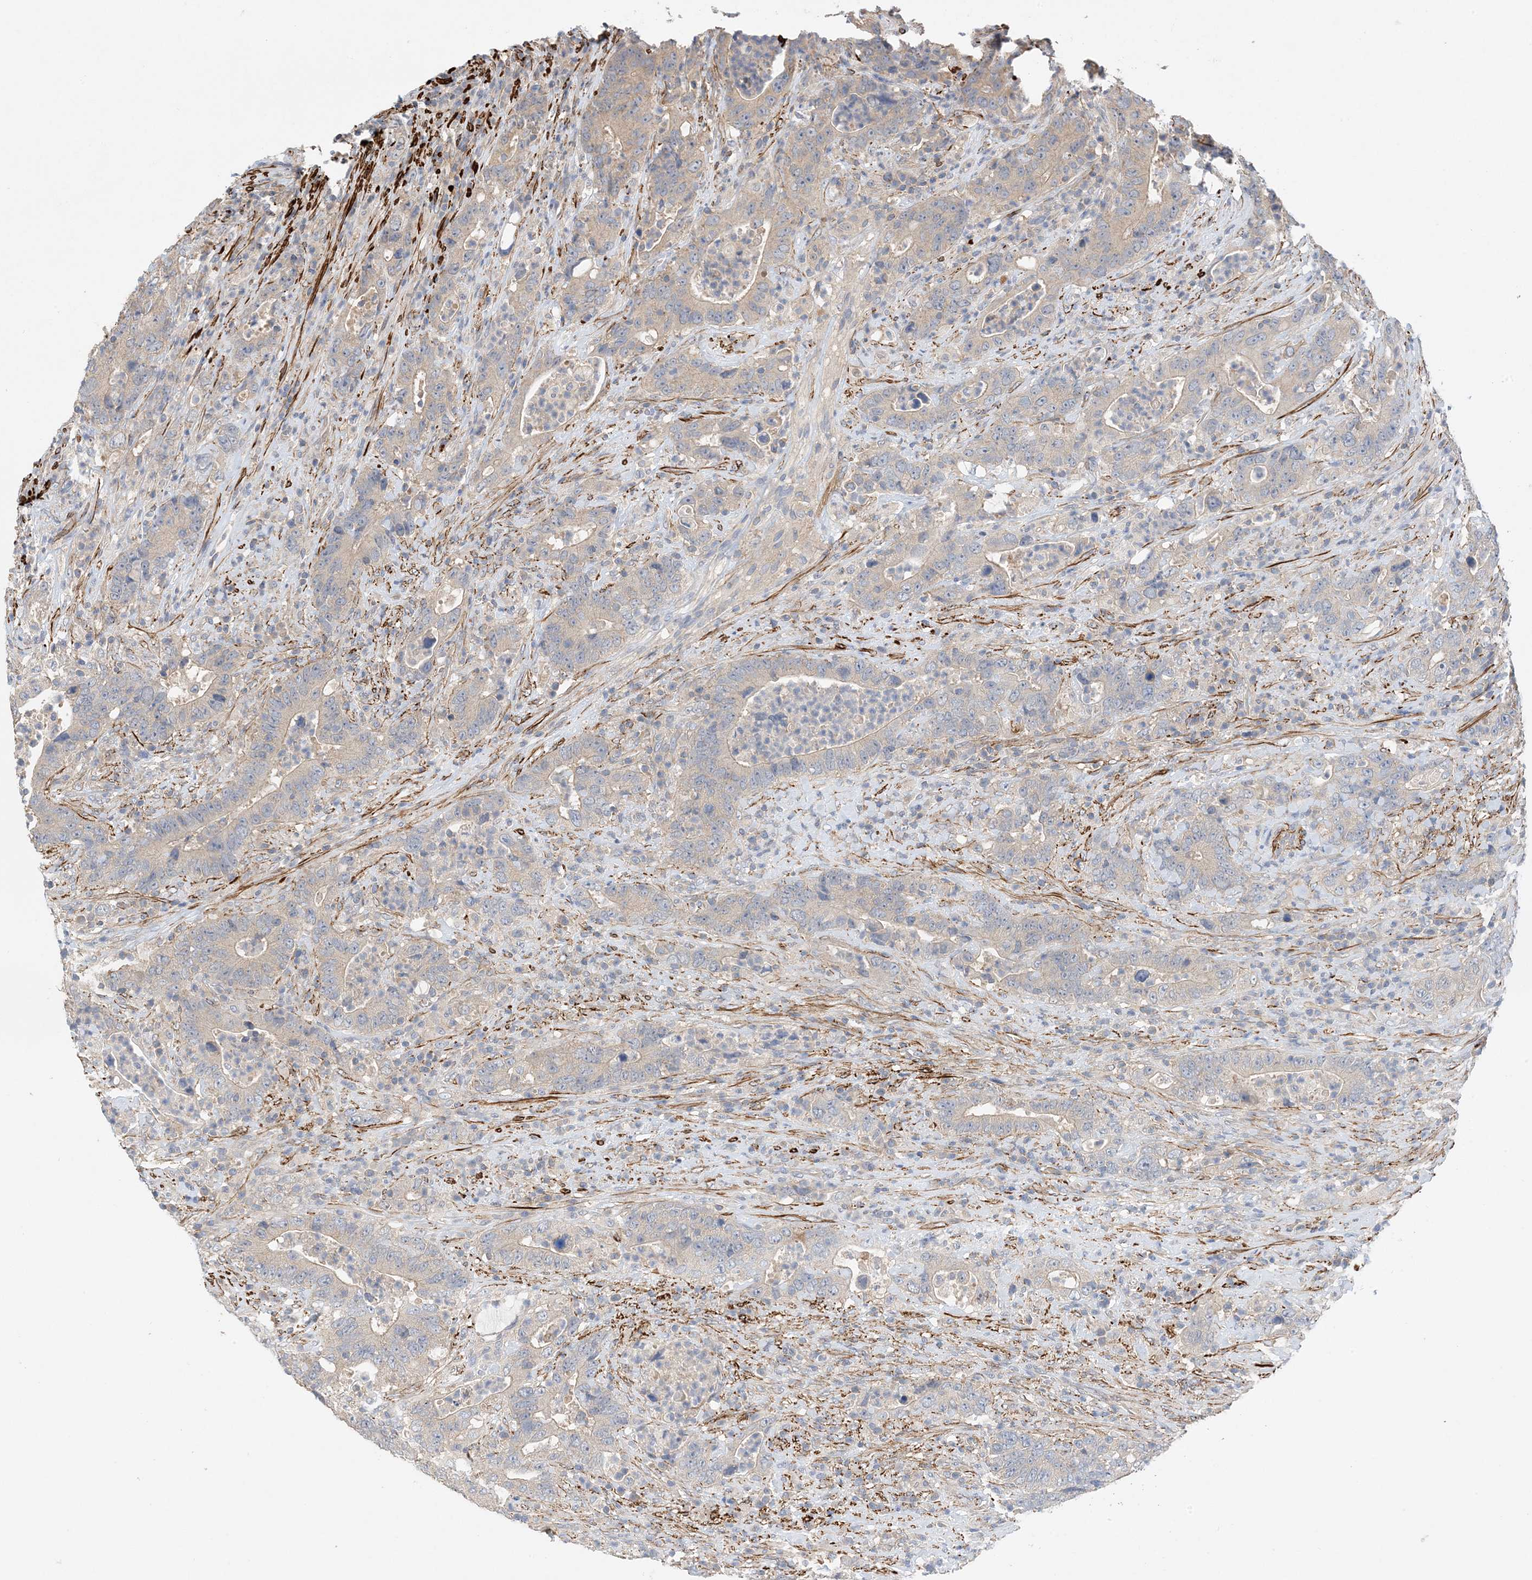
{"staining": {"intensity": "negative", "quantity": "none", "location": "none"}, "tissue": "colorectal cancer", "cell_type": "Tumor cells", "image_type": "cancer", "snomed": [{"axis": "morphology", "description": "Adenocarcinoma, NOS"}, {"axis": "topography", "description": "Colon"}], "caption": "A high-resolution micrograph shows immunohistochemistry staining of colorectal adenocarcinoma, which exhibits no significant positivity in tumor cells.", "gene": "KIFBP", "patient": {"sex": "female", "age": 75}}